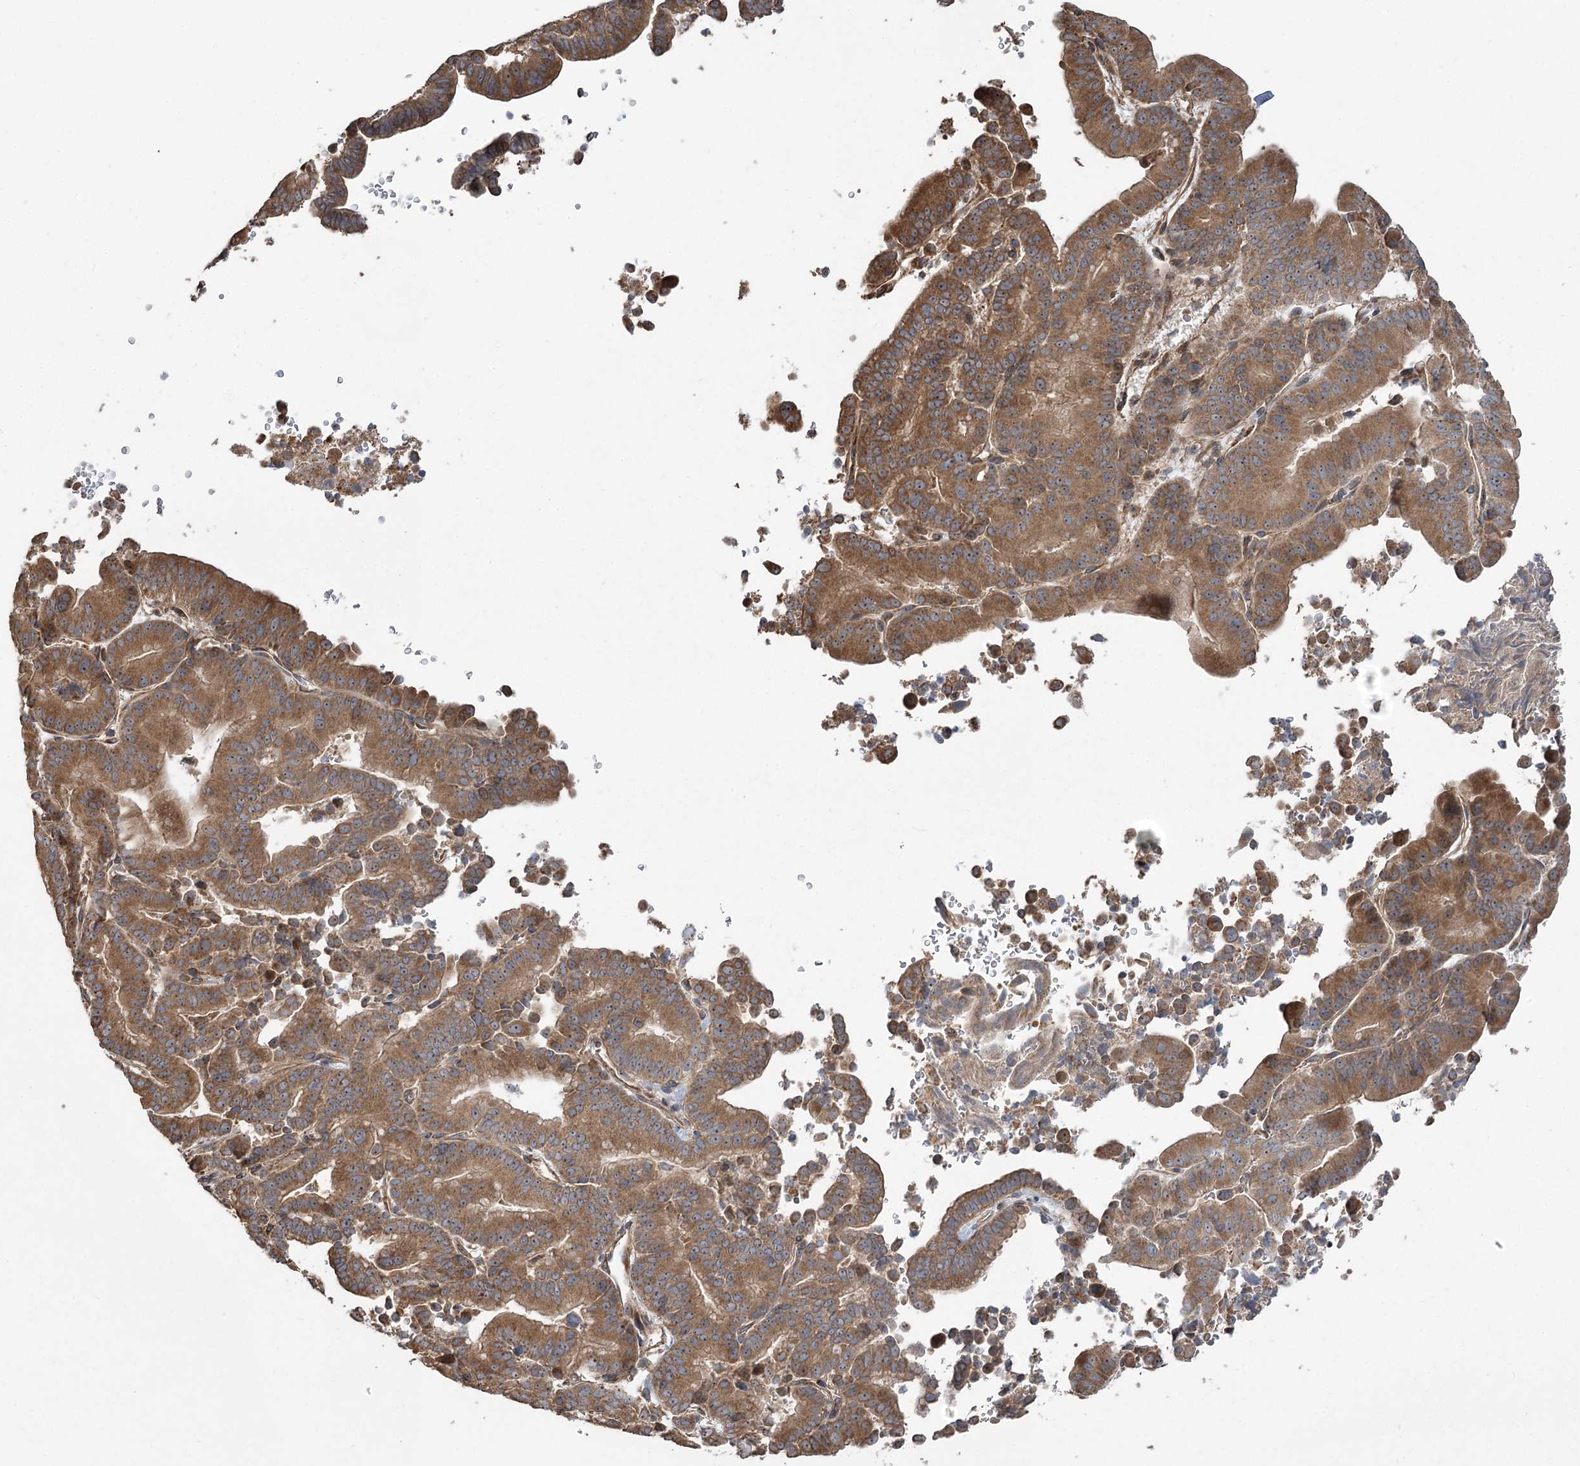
{"staining": {"intensity": "moderate", "quantity": ">75%", "location": "cytoplasmic/membranous"}, "tissue": "liver cancer", "cell_type": "Tumor cells", "image_type": "cancer", "snomed": [{"axis": "morphology", "description": "Cholangiocarcinoma"}, {"axis": "topography", "description": "Liver"}], "caption": "High-magnification brightfield microscopy of liver cancer (cholangiocarcinoma) stained with DAB (3,3'-diaminobenzidine) (brown) and counterstained with hematoxylin (blue). tumor cells exhibit moderate cytoplasmic/membranous expression is present in about>75% of cells.", "gene": "RWDD4", "patient": {"sex": "female", "age": 75}}